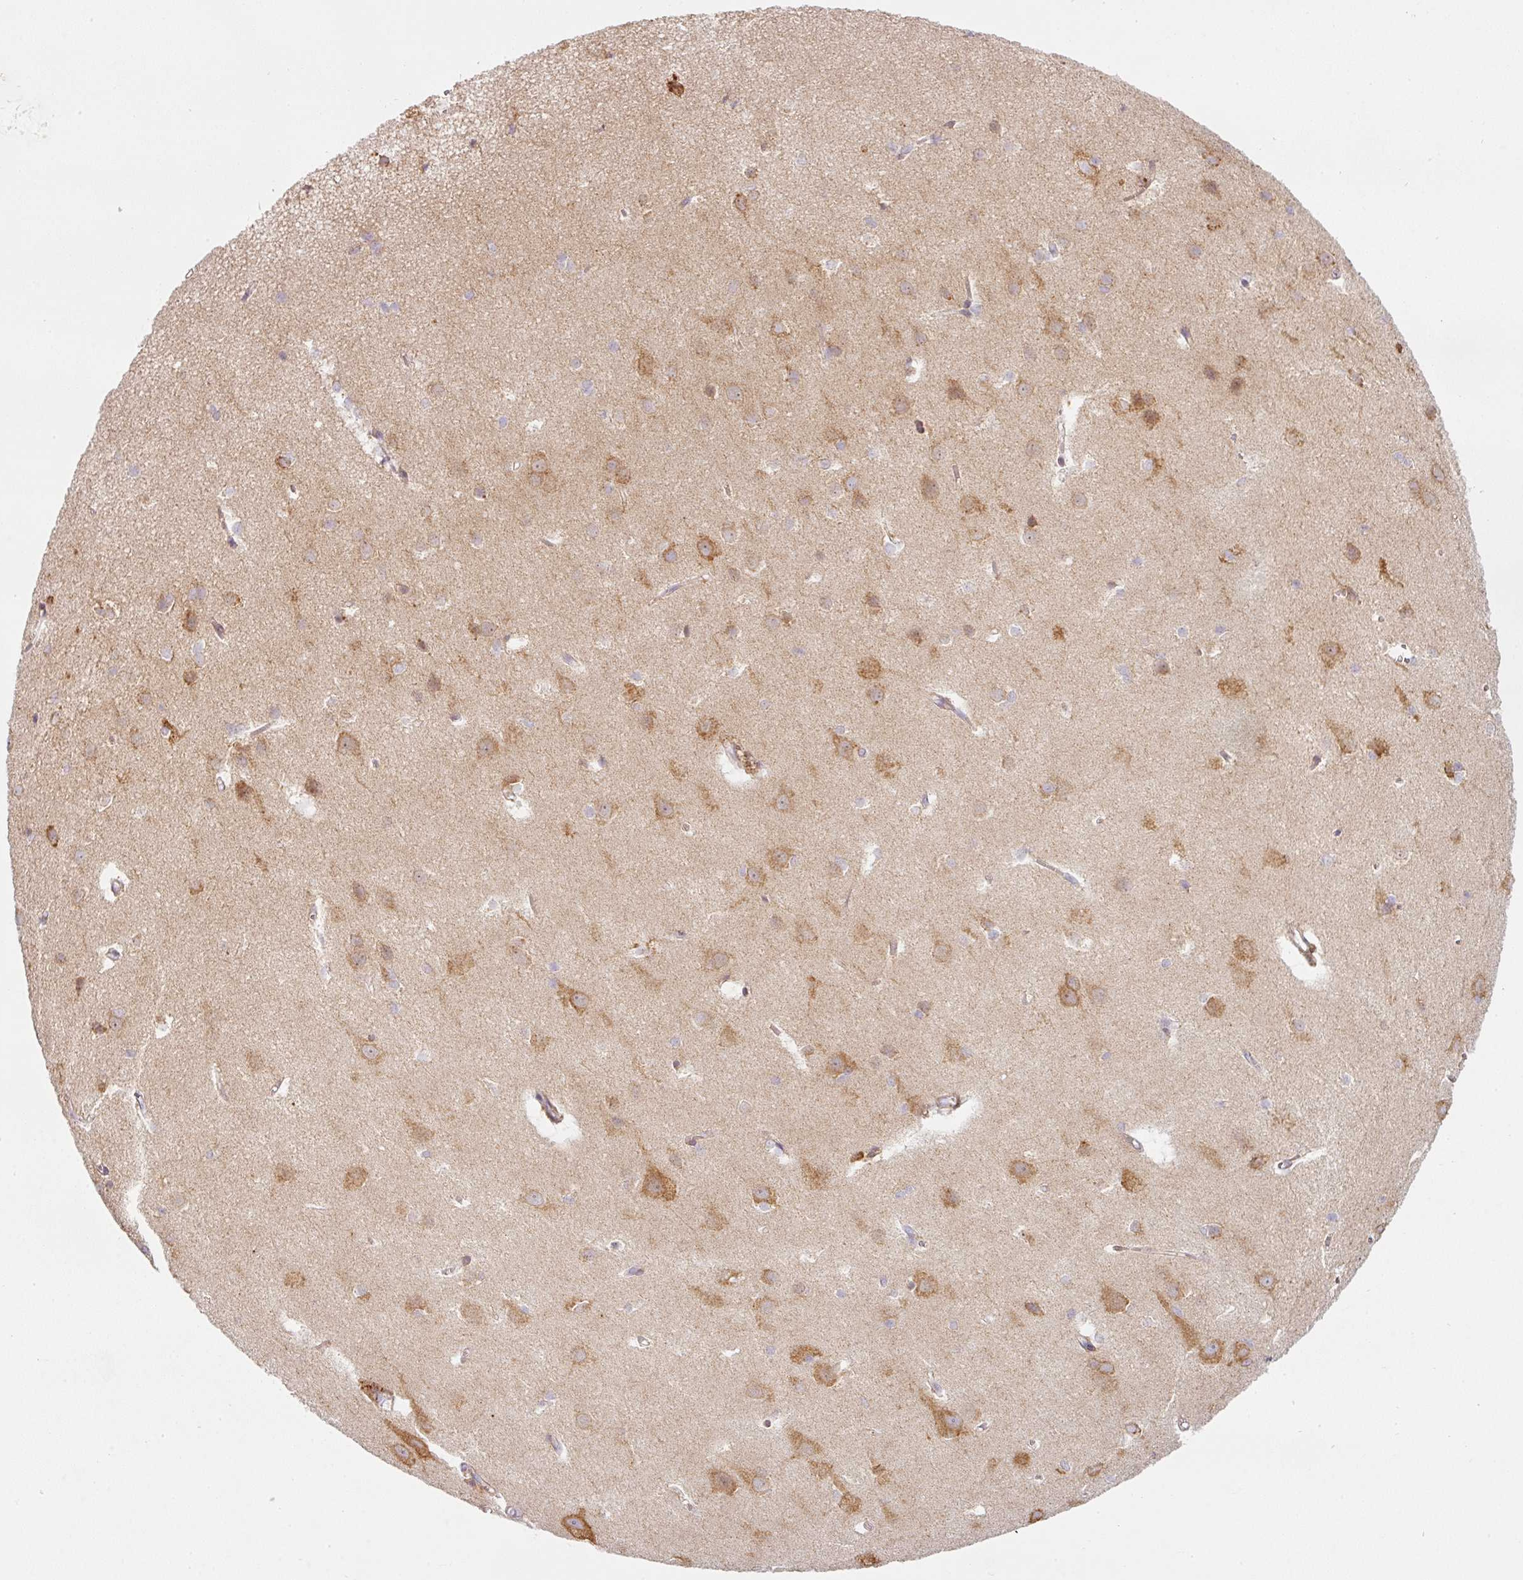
{"staining": {"intensity": "moderate", "quantity": "<25%", "location": "cytoplasmic/membranous"}, "tissue": "cerebral cortex", "cell_type": "Endothelial cells", "image_type": "normal", "snomed": [{"axis": "morphology", "description": "Normal tissue, NOS"}, {"axis": "topography", "description": "Cerebral cortex"}], "caption": "IHC of unremarkable human cerebral cortex demonstrates low levels of moderate cytoplasmic/membranous staining in about <25% of endothelial cells.", "gene": "MORN4", "patient": {"sex": "male", "age": 37}}